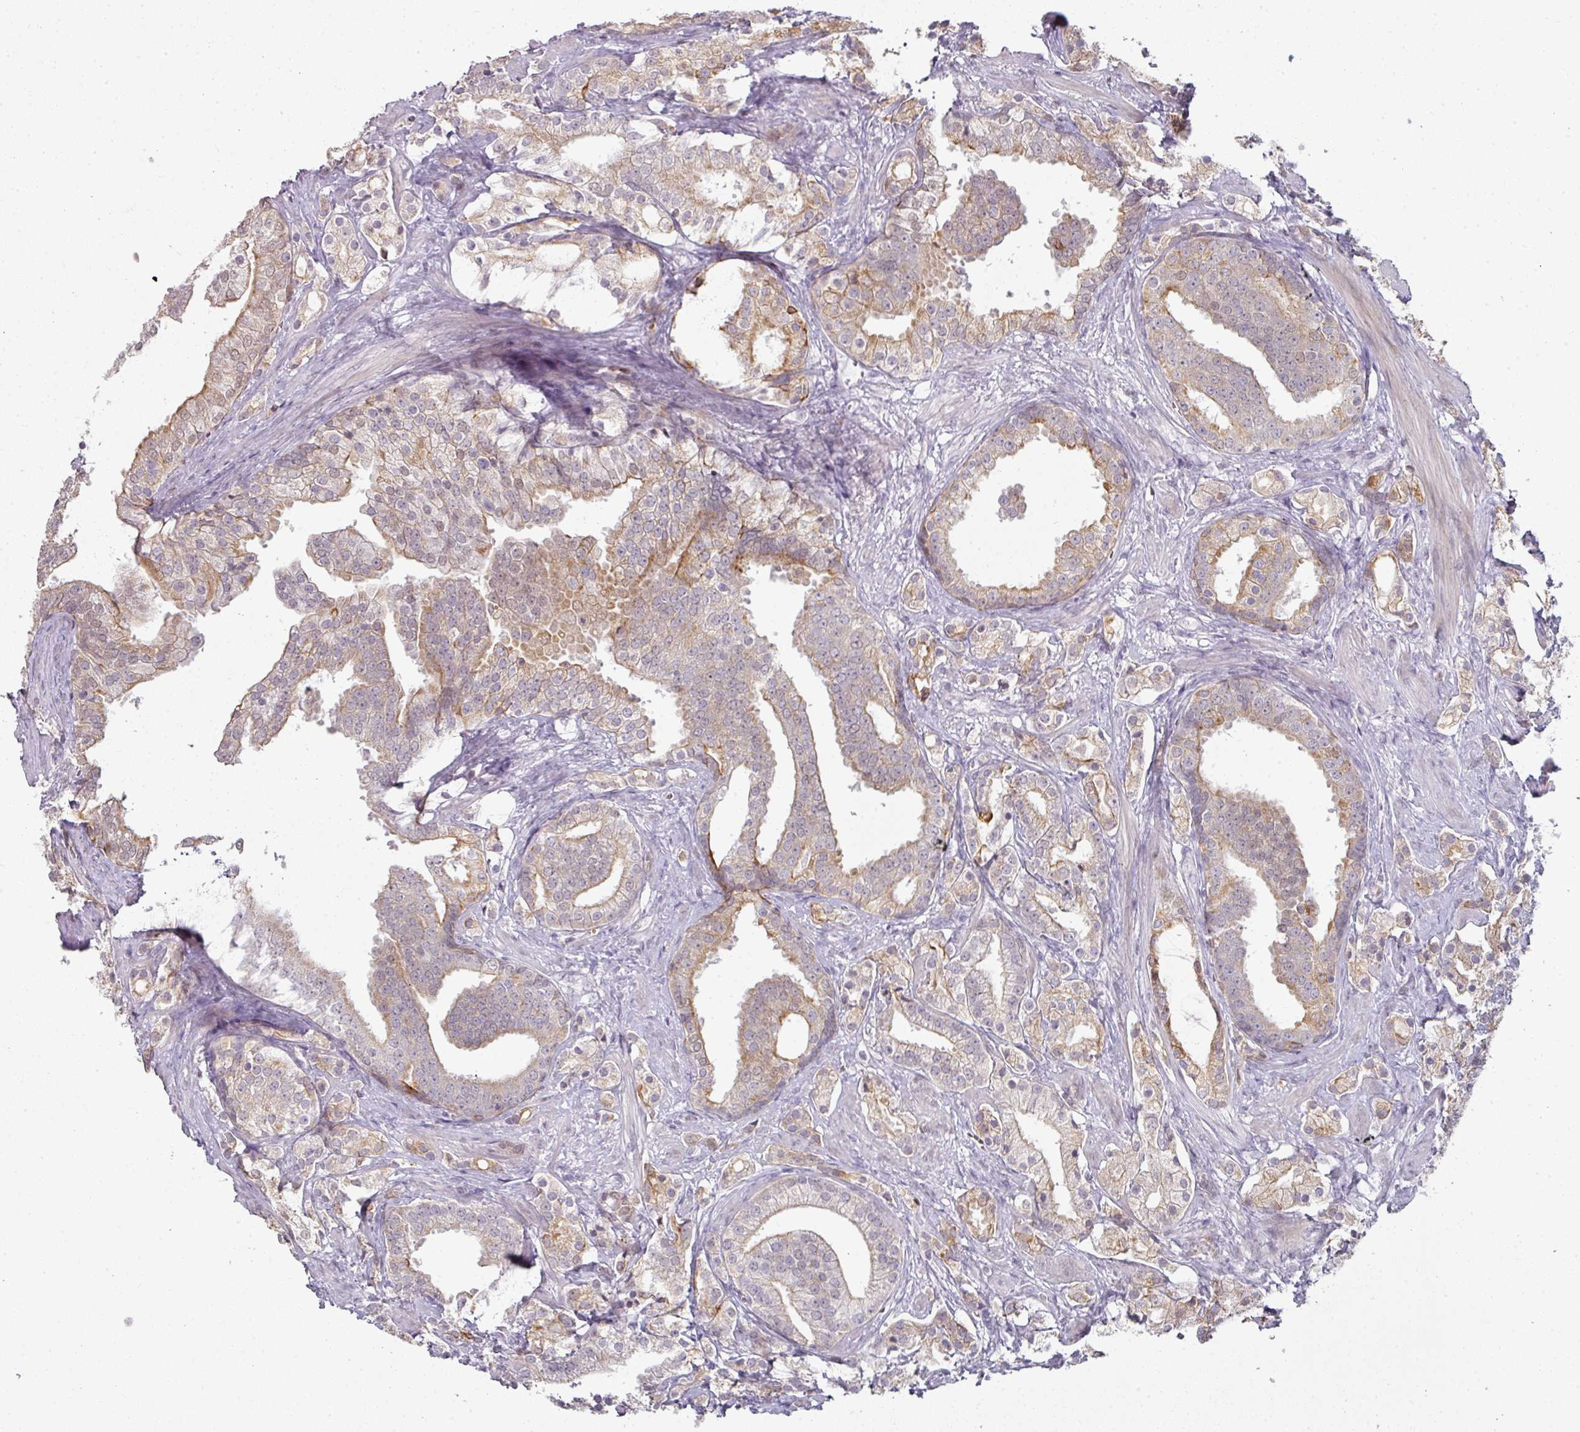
{"staining": {"intensity": "moderate", "quantity": "<25%", "location": "cytoplasmic/membranous"}, "tissue": "prostate cancer", "cell_type": "Tumor cells", "image_type": "cancer", "snomed": [{"axis": "morphology", "description": "Adenocarcinoma, High grade"}, {"axis": "topography", "description": "Prostate"}], "caption": "Human prostate high-grade adenocarcinoma stained for a protein (brown) displays moderate cytoplasmic/membranous positive positivity in about <25% of tumor cells.", "gene": "GTF2H3", "patient": {"sex": "male", "age": 50}}